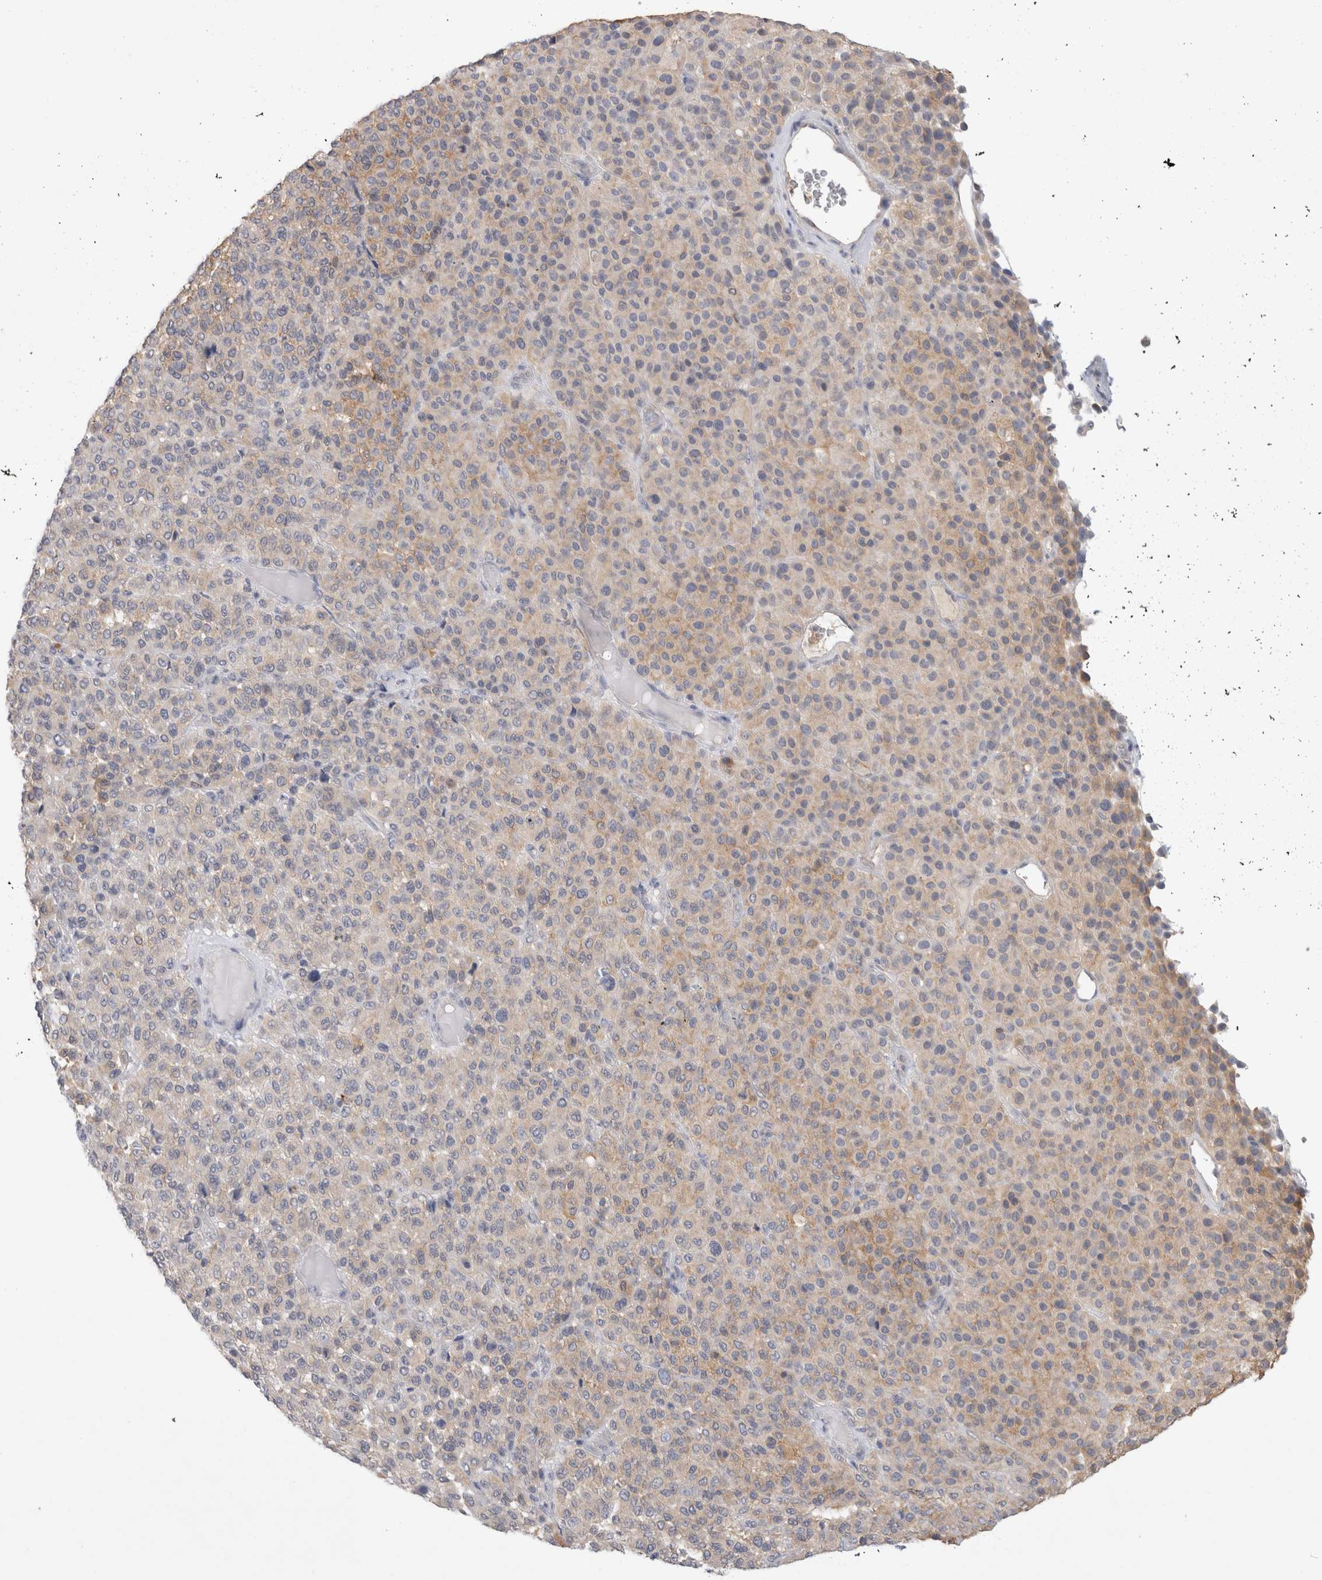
{"staining": {"intensity": "weak", "quantity": ">75%", "location": "cytoplasmic/membranous"}, "tissue": "melanoma", "cell_type": "Tumor cells", "image_type": "cancer", "snomed": [{"axis": "morphology", "description": "Malignant melanoma, Metastatic site"}, {"axis": "topography", "description": "Pancreas"}], "caption": "Protein staining by IHC reveals weak cytoplasmic/membranous expression in approximately >75% of tumor cells in melanoma.", "gene": "GAS1", "patient": {"sex": "female", "age": 30}}